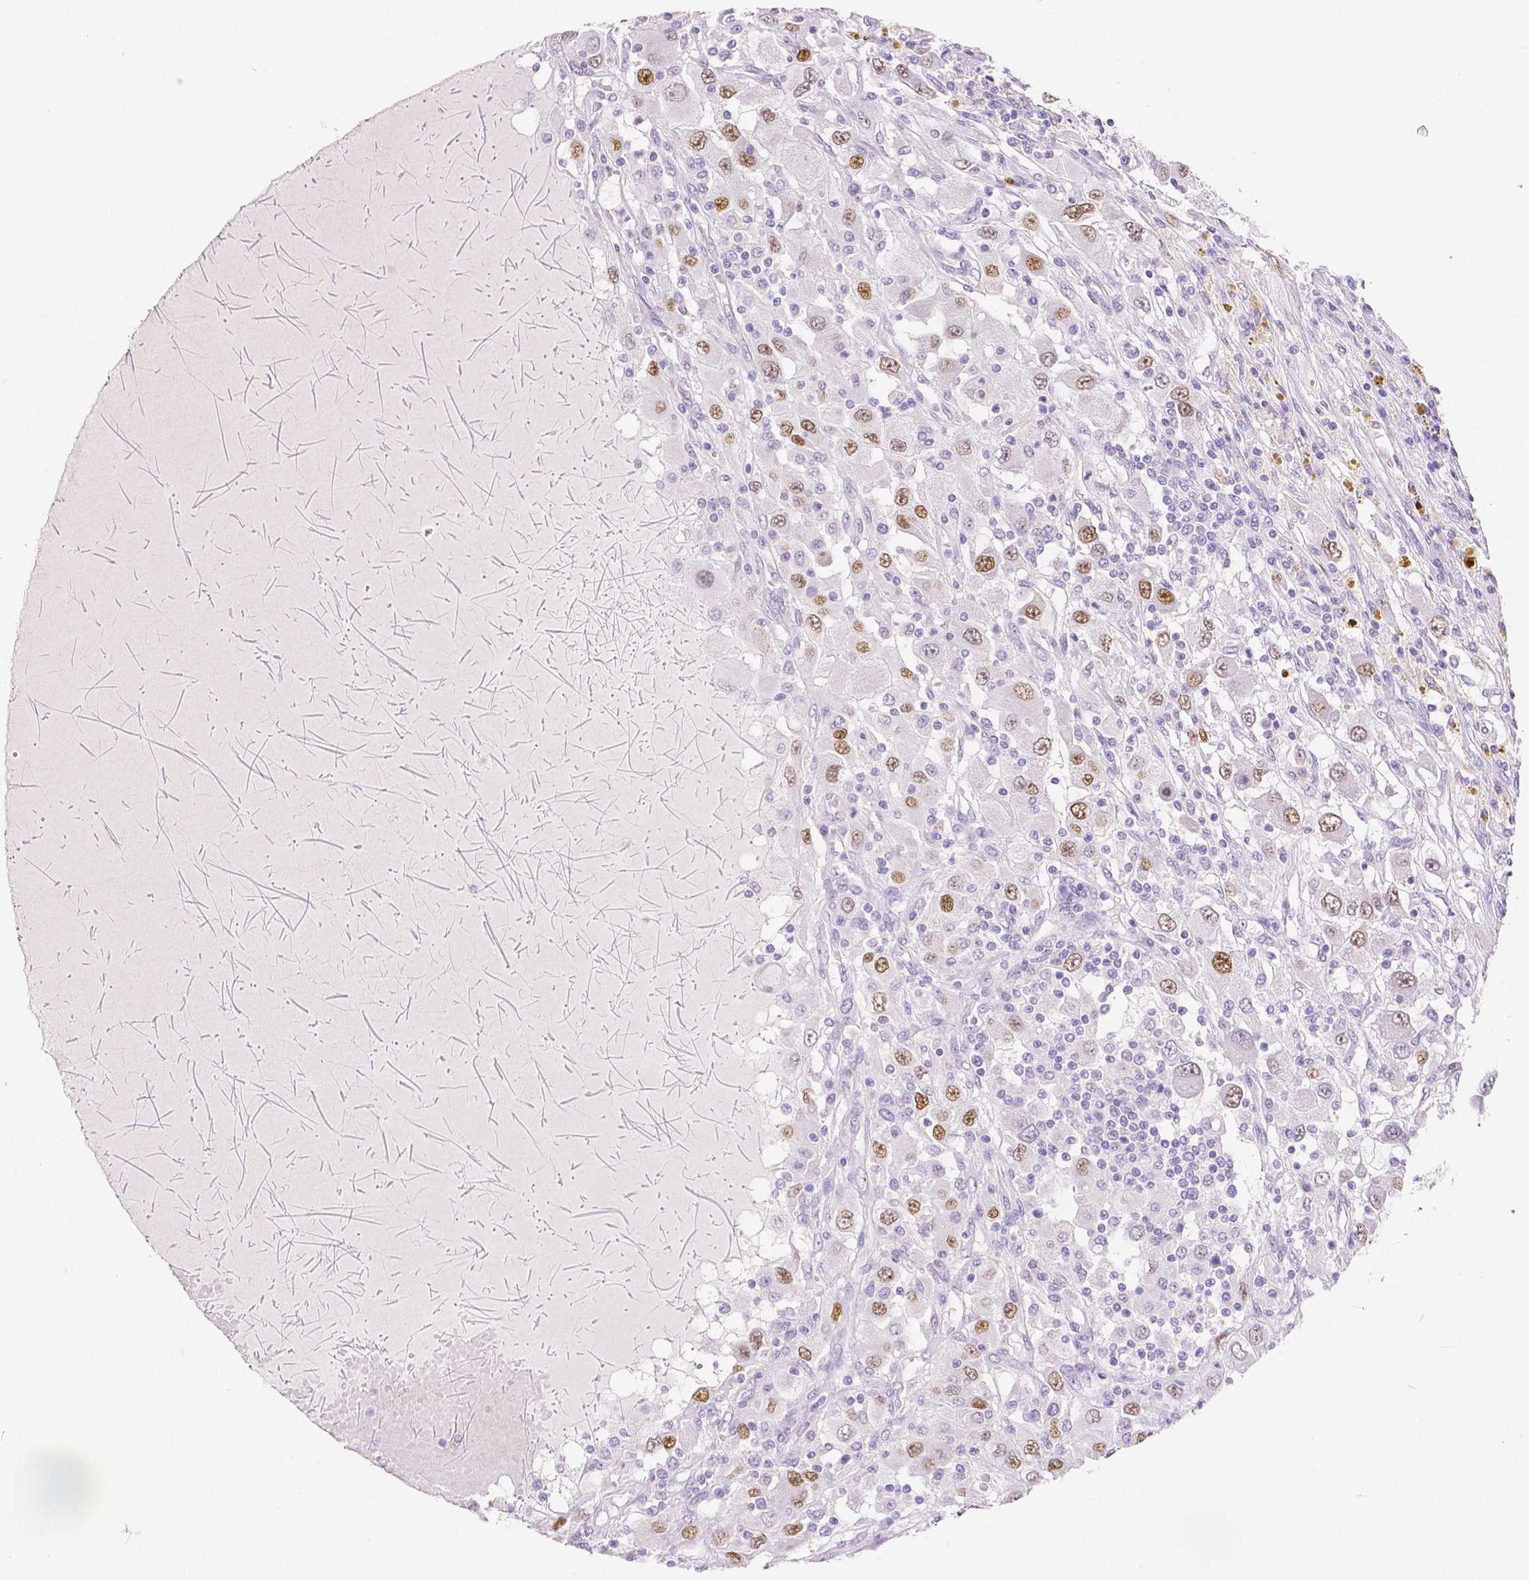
{"staining": {"intensity": "moderate", "quantity": ">75%", "location": "nuclear"}, "tissue": "renal cancer", "cell_type": "Tumor cells", "image_type": "cancer", "snomed": [{"axis": "morphology", "description": "Adenocarcinoma, NOS"}, {"axis": "topography", "description": "Kidney"}], "caption": "Renal adenocarcinoma stained for a protein (brown) exhibits moderate nuclear positive expression in approximately >75% of tumor cells.", "gene": "HNF1B", "patient": {"sex": "female", "age": 67}}